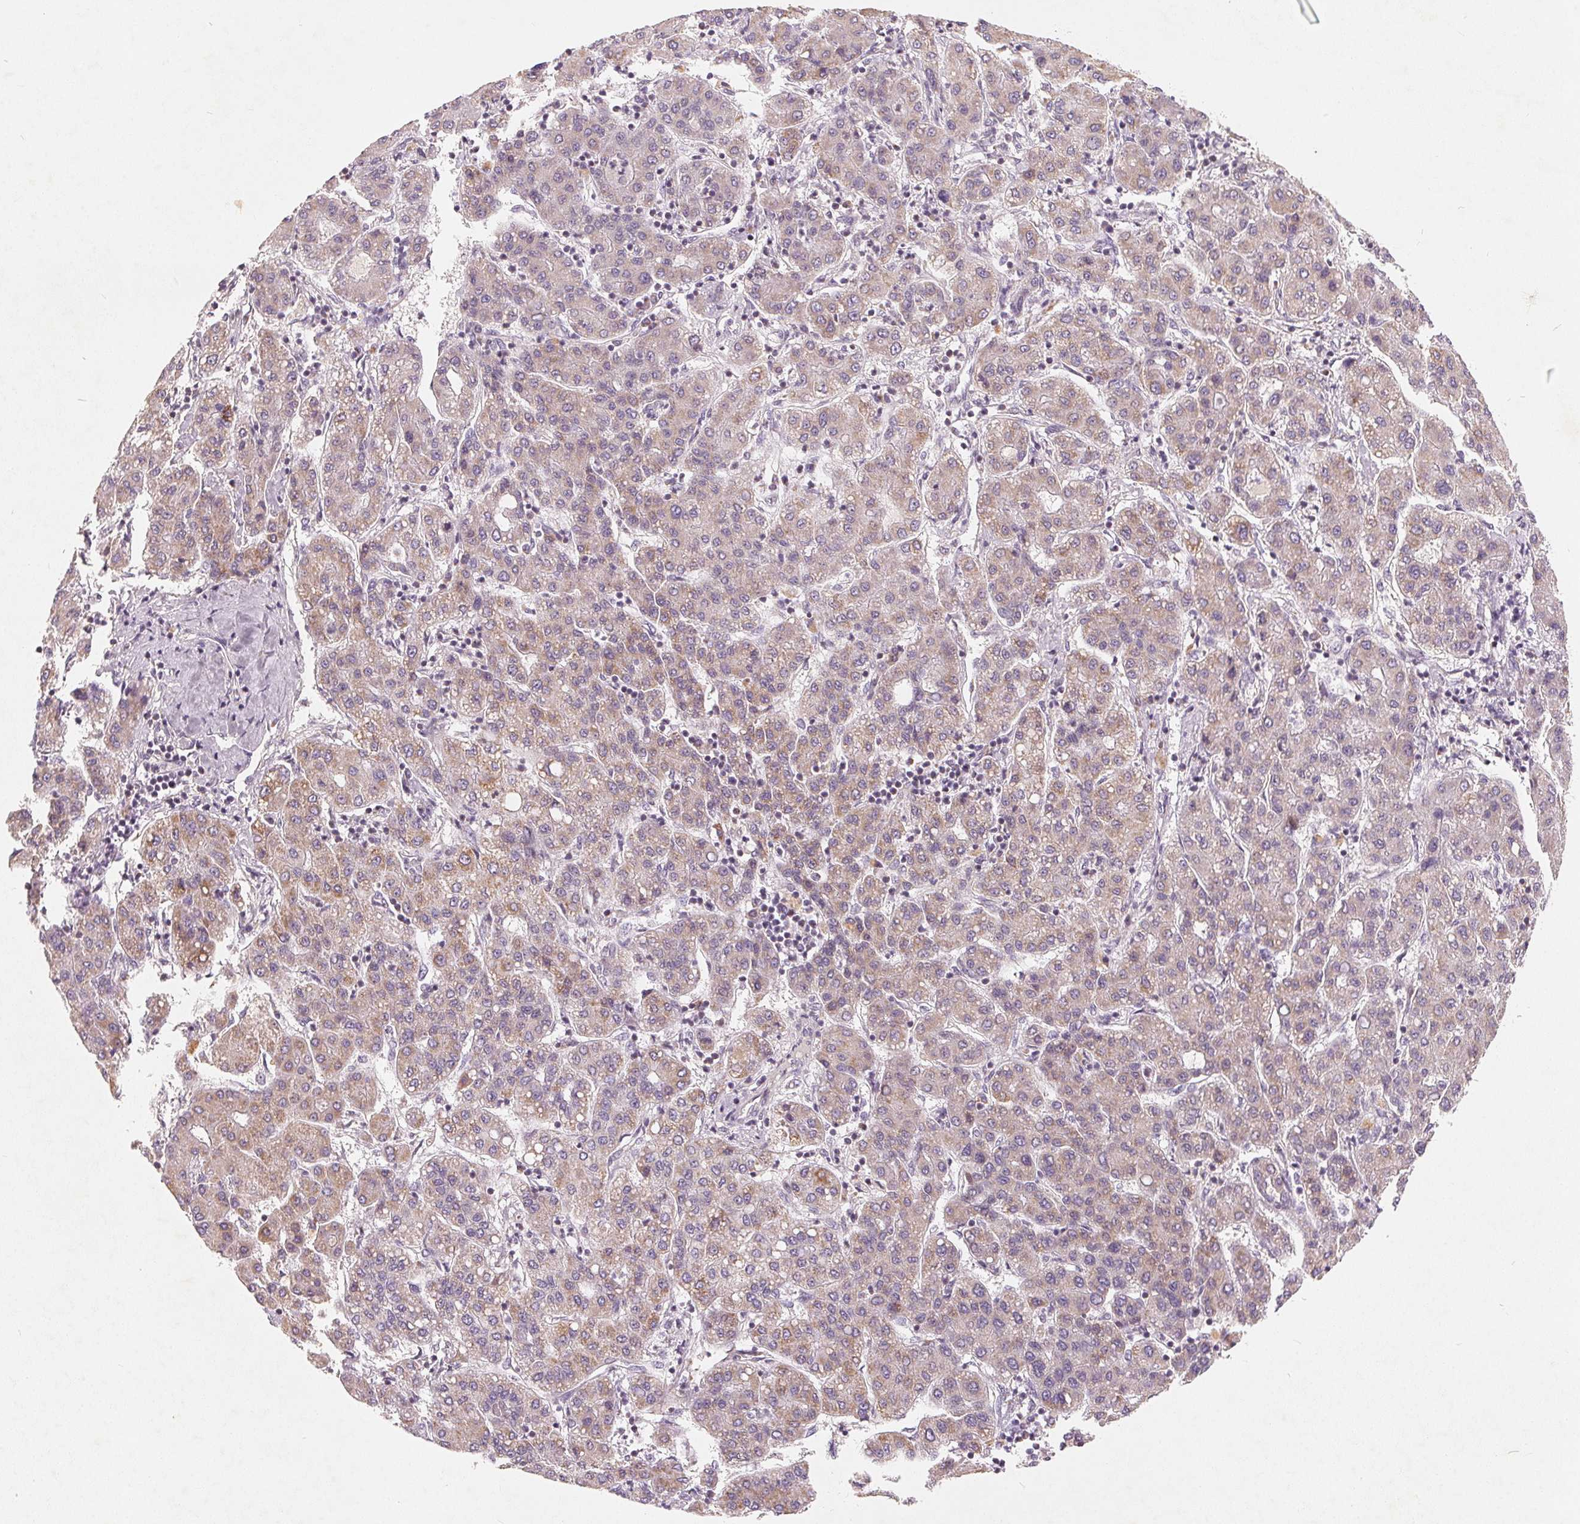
{"staining": {"intensity": "weak", "quantity": "25%-75%", "location": "cytoplasmic/membranous"}, "tissue": "liver cancer", "cell_type": "Tumor cells", "image_type": "cancer", "snomed": [{"axis": "morphology", "description": "Carcinoma, Hepatocellular, NOS"}, {"axis": "topography", "description": "Liver"}], "caption": "A brown stain shows weak cytoplasmic/membranous expression of a protein in human liver hepatocellular carcinoma tumor cells. (Stains: DAB (3,3'-diaminobenzidine) in brown, nuclei in blue, Microscopy: brightfield microscopy at high magnification).", "gene": "GHITM", "patient": {"sex": "male", "age": 65}}